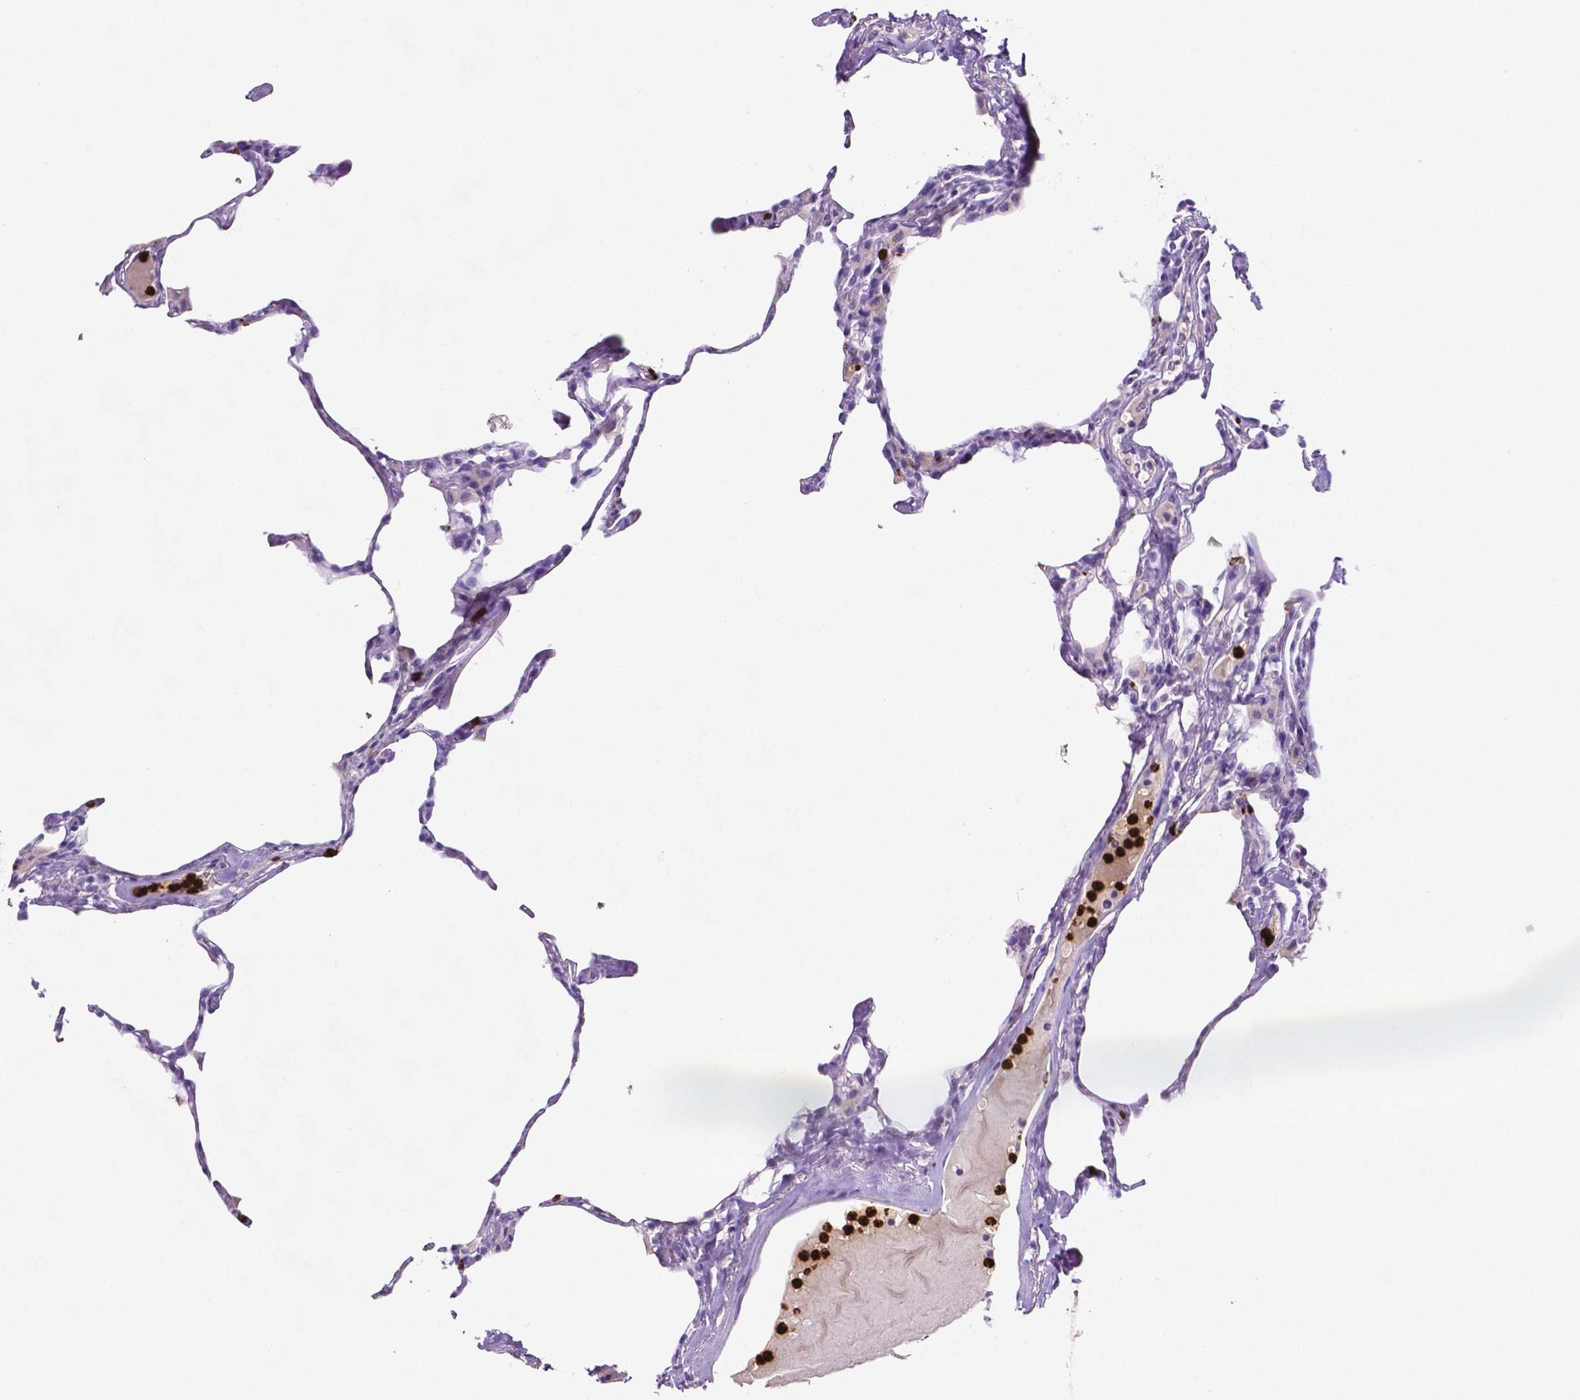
{"staining": {"intensity": "negative", "quantity": "none", "location": "none"}, "tissue": "lung", "cell_type": "Alveolar cells", "image_type": "normal", "snomed": [{"axis": "morphology", "description": "Normal tissue, NOS"}, {"axis": "topography", "description": "Lung"}], "caption": "Immunohistochemistry (IHC) image of benign lung stained for a protein (brown), which shows no staining in alveolar cells. The staining was performed using DAB to visualize the protein expression in brown, while the nuclei were stained in blue with hematoxylin (Magnification: 20x).", "gene": "MMP9", "patient": {"sex": "male", "age": 65}}